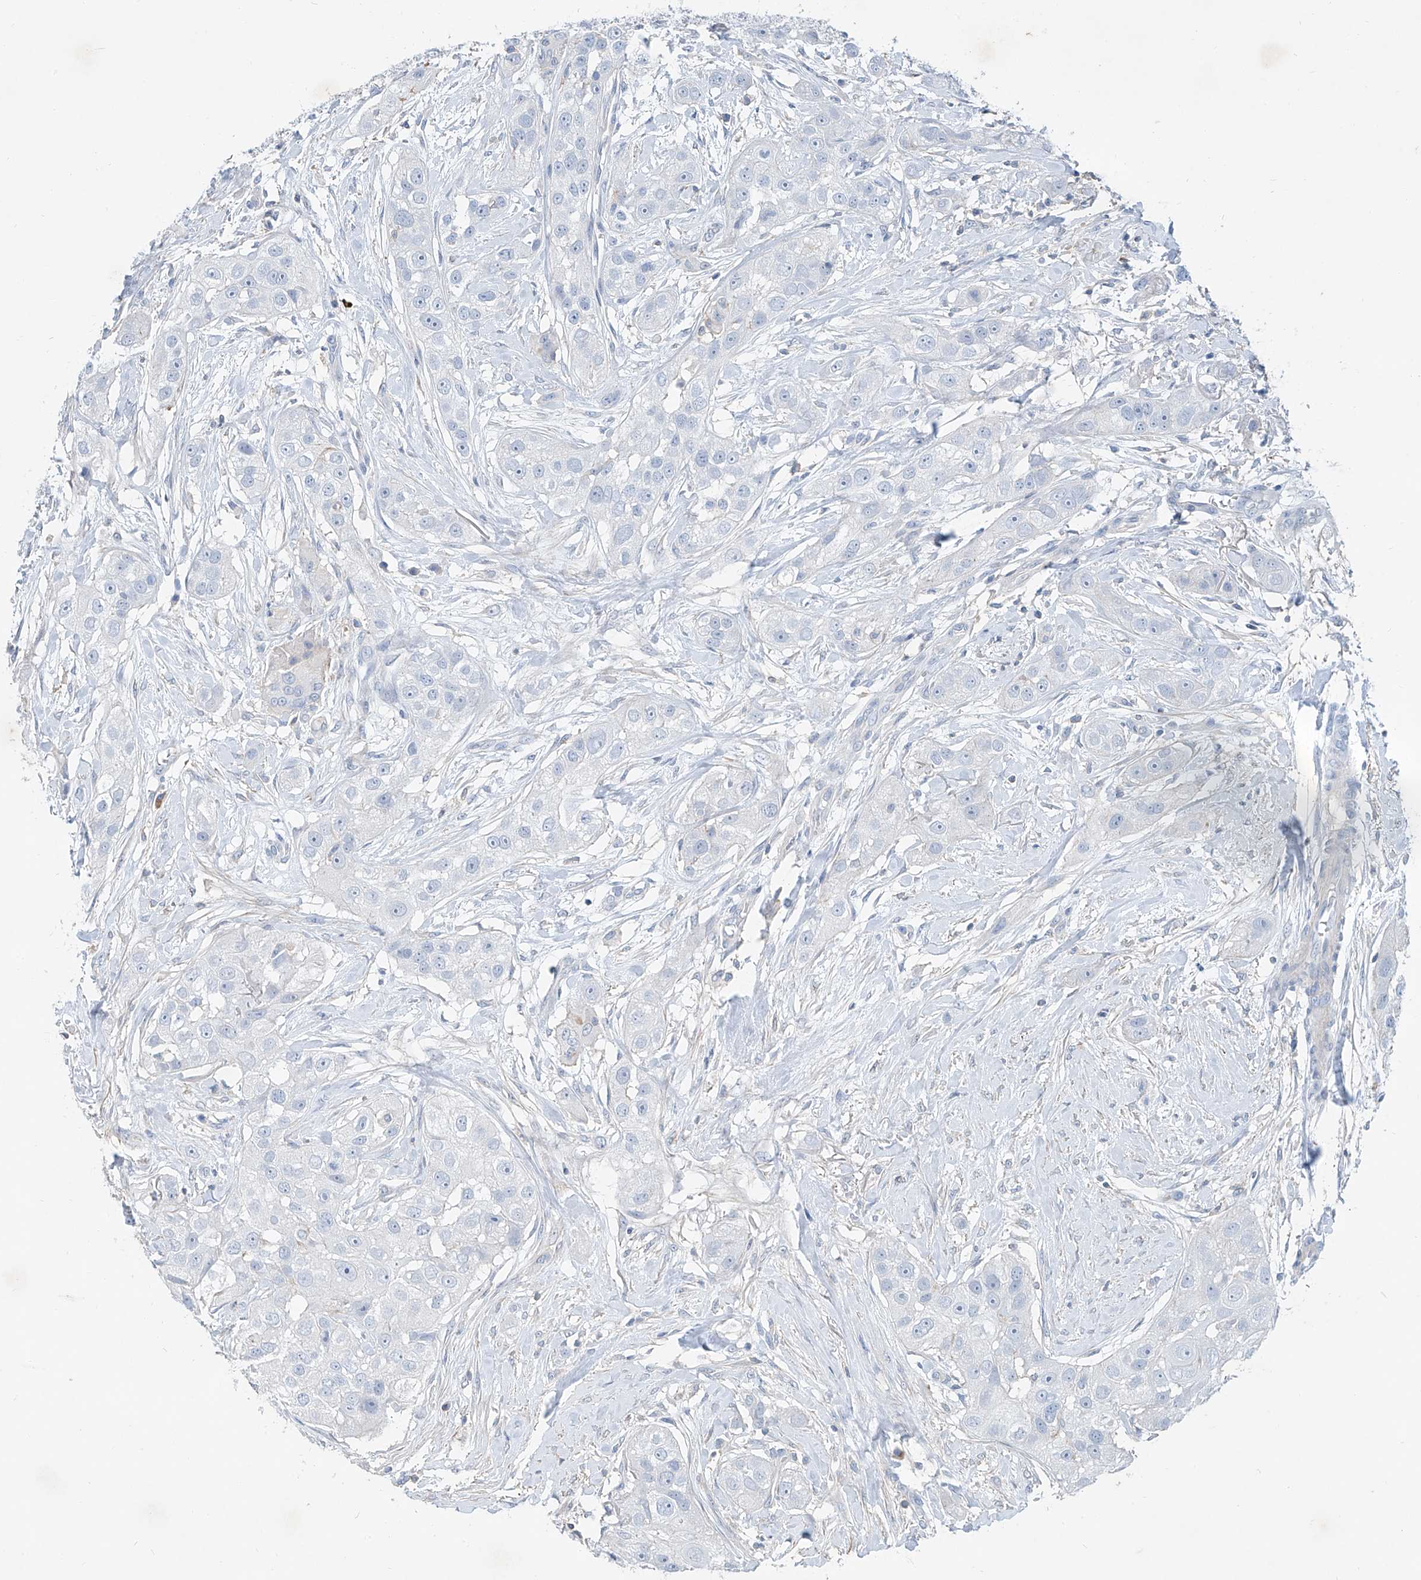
{"staining": {"intensity": "negative", "quantity": "none", "location": "none"}, "tissue": "head and neck cancer", "cell_type": "Tumor cells", "image_type": "cancer", "snomed": [{"axis": "morphology", "description": "Normal tissue, NOS"}, {"axis": "morphology", "description": "Squamous cell carcinoma, NOS"}, {"axis": "topography", "description": "Skeletal muscle"}, {"axis": "topography", "description": "Head-Neck"}], "caption": "IHC photomicrograph of head and neck cancer (squamous cell carcinoma) stained for a protein (brown), which reveals no staining in tumor cells.", "gene": "ANKRD34A", "patient": {"sex": "male", "age": 51}}